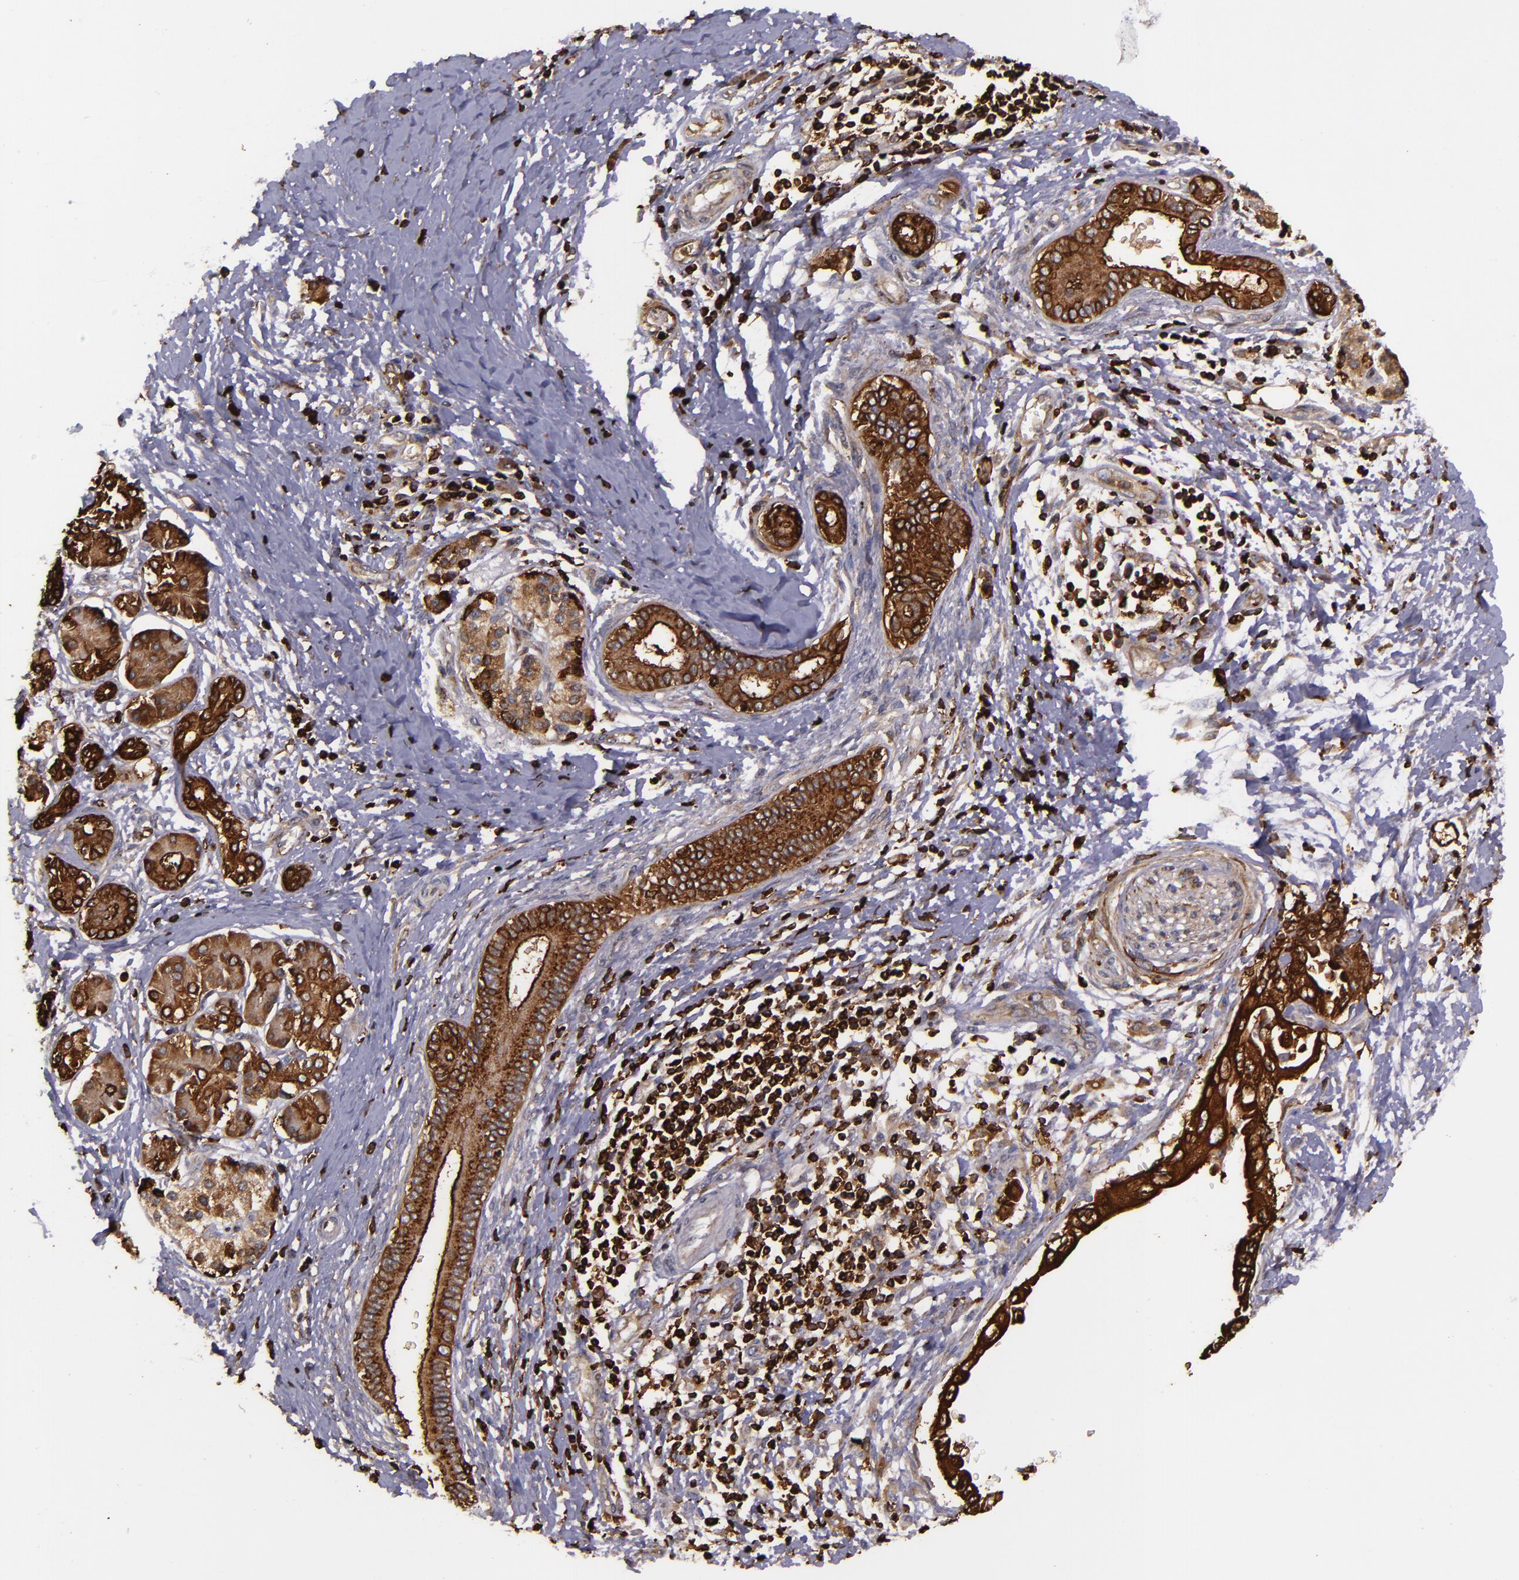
{"staining": {"intensity": "strong", "quantity": ">75%", "location": "cytoplasmic/membranous"}, "tissue": "pancreatic cancer", "cell_type": "Tumor cells", "image_type": "cancer", "snomed": [{"axis": "morphology", "description": "Adenocarcinoma, NOS"}, {"axis": "topography", "description": "Pancreas"}], "caption": "Protein staining of adenocarcinoma (pancreatic) tissue exhibits strong cytoplasmic/membranous positivity in about >75% of tumor cells.", "gene": "SLC9A3R1", "patient": {"sex": "female", "age": 66}}